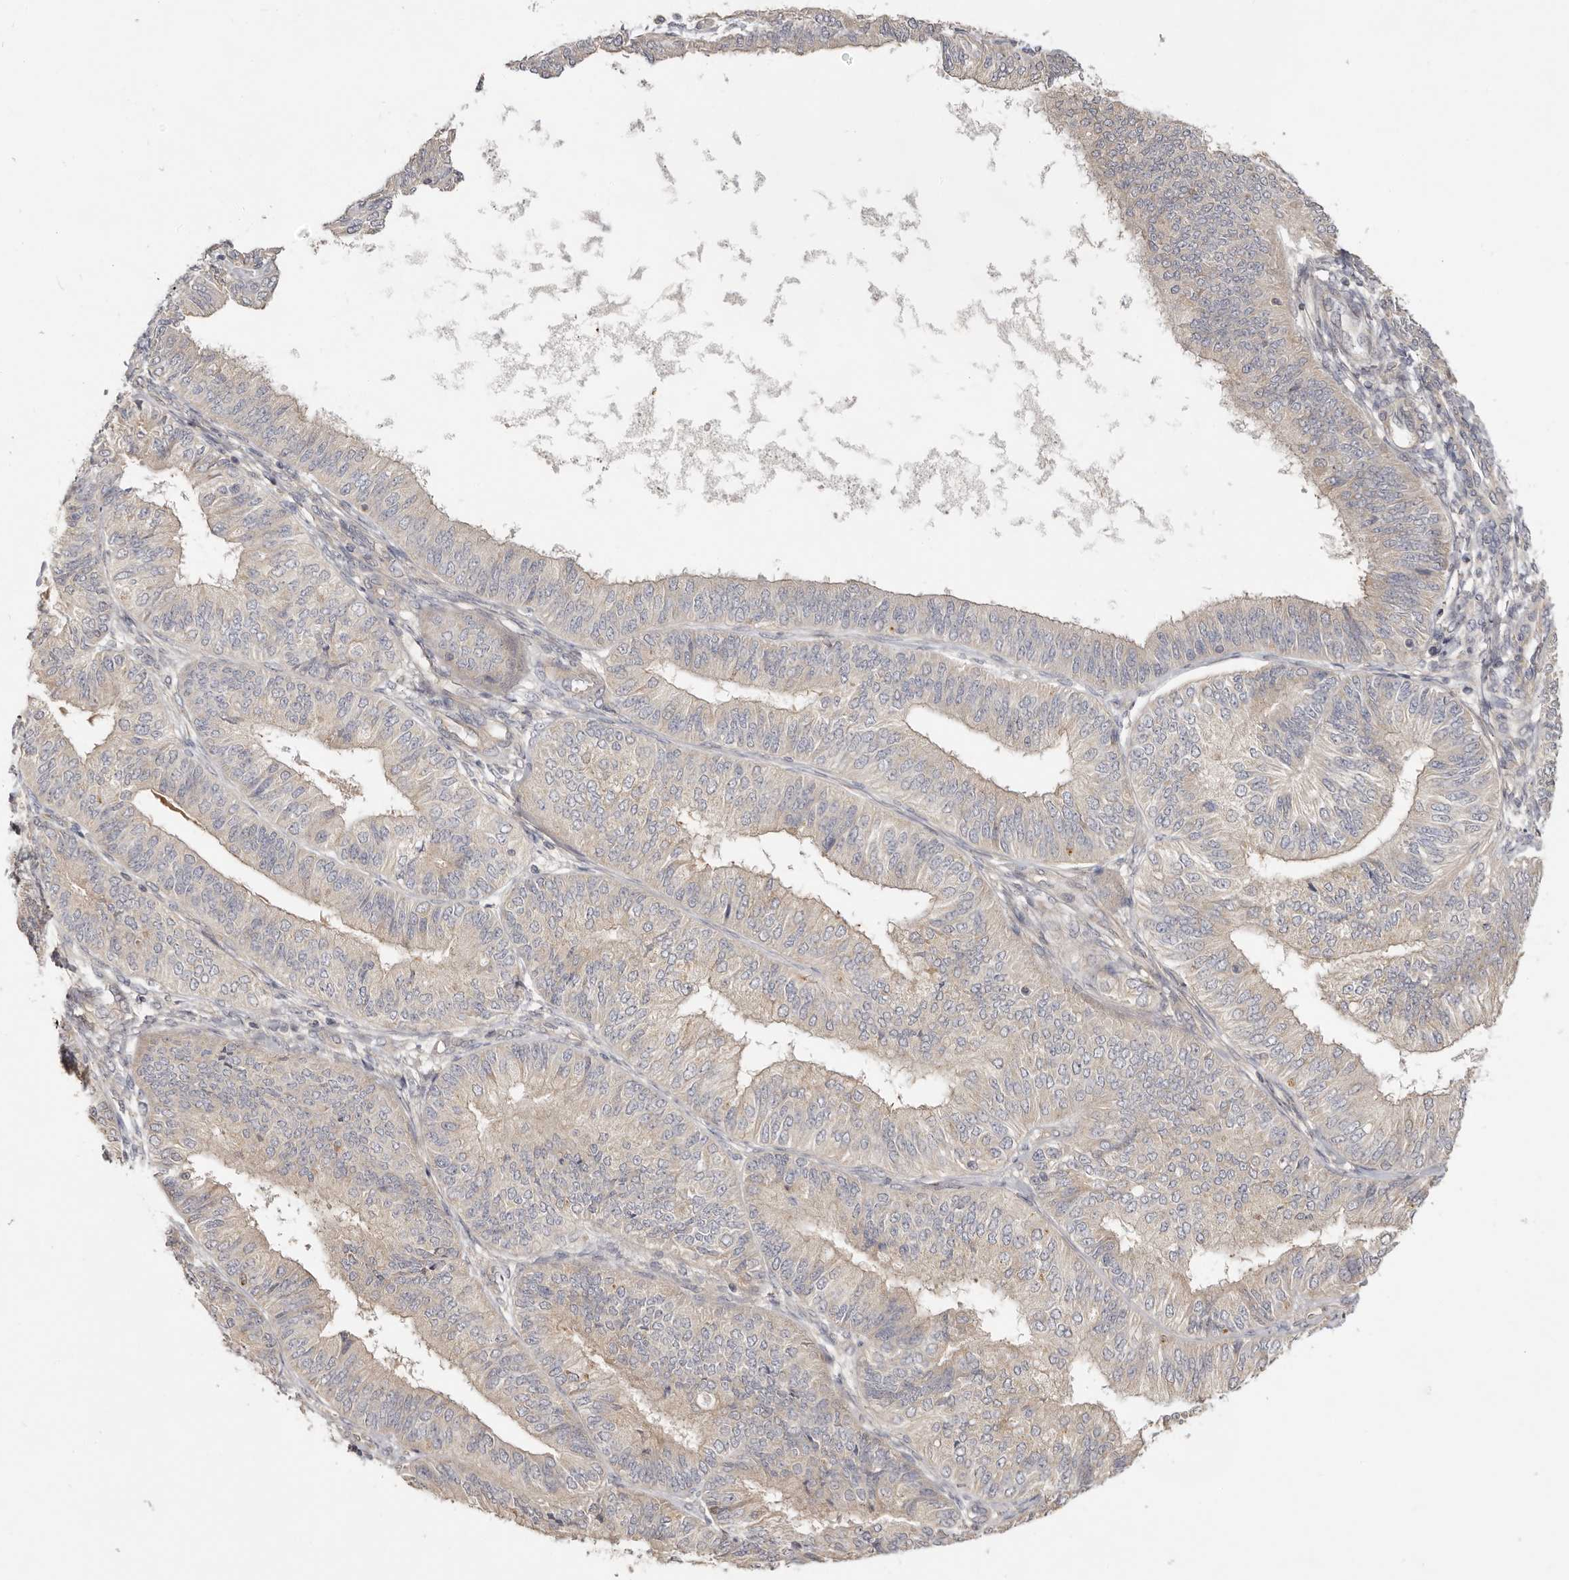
{"staining": {"intensity": "negative", "quantity": "none", "location": "none"}, "tissue": "endometrial cancer", "cell_type": "Tumor cells", "image_type": "cancer", "snomed": [{"axis": "morphology", "description": "Adenocarcinoma, NOS"}, {"axis": "topography", "description": "Endometrium"}], "caption": "The image demonstrates no staining of tumor cells in endometrial cancer.", "gene": "ADAMTS9", "patient": {"sex": "female", "age": 58}}